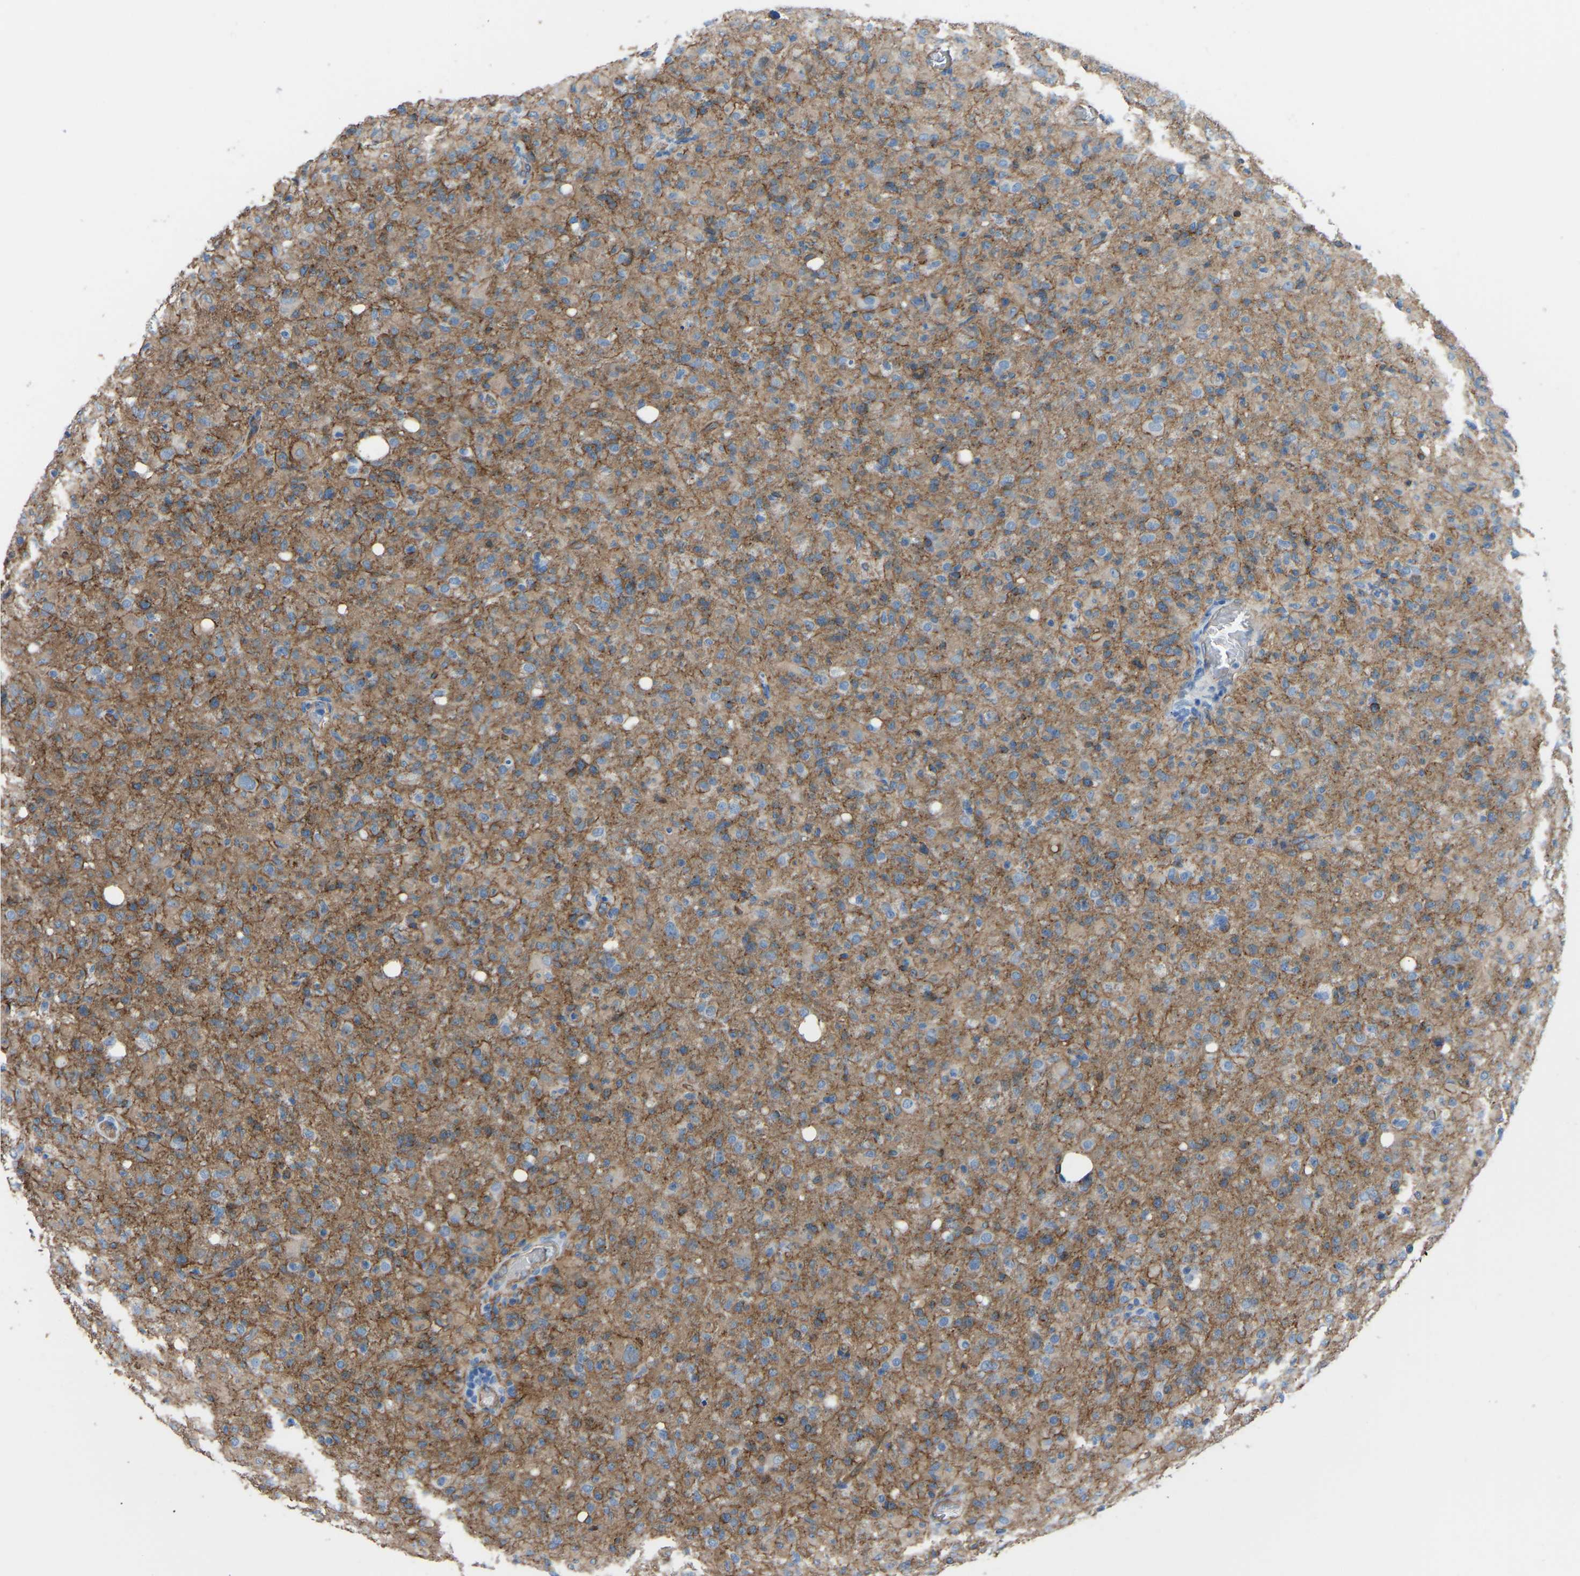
{"staining": {"intensity": "moderate", "quantity": "25%-75%", "location": "cytoplasmic/membranous"}, "tissue": "glioma", "cell_type": "Tumor cells", "image_type": "cancer", "snomed": [{"axis": "morphology", "description": "Glioma, malignant, High grade"}, {"axis": "topography", "description": "Brain"}], "caption": "A histopathology image showing moderate cytoplasmic/membranous expression in about 25%-75% of tumor cells in malignant glioma (high-grade), as visualized by brown immunohistochemical staining.", "gene": "MYH10", "patient": {"sex": "female", "age": 57}}